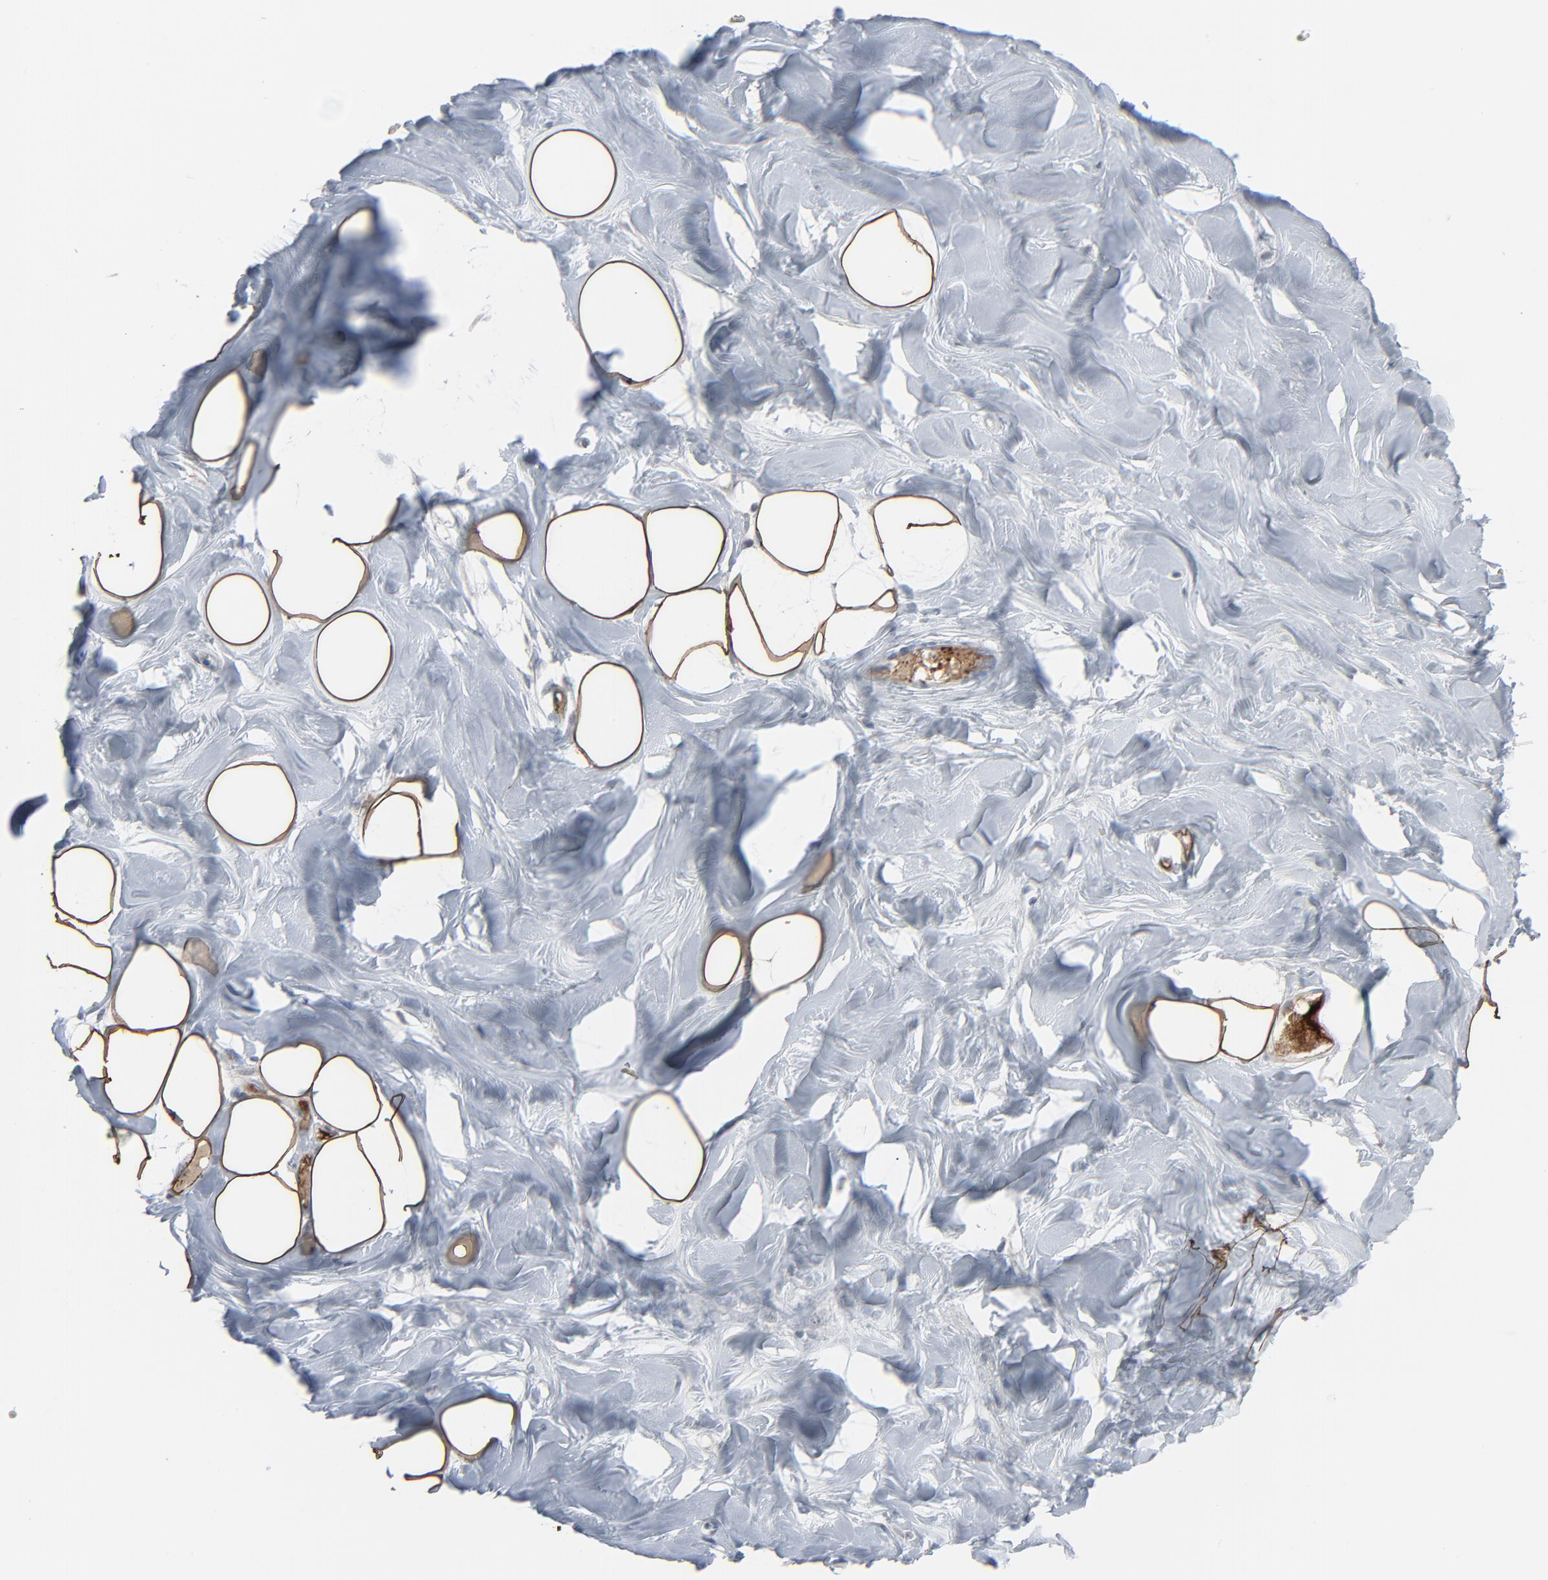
{"staining": {"intensity": "moderate", "quantity": ">75%", "location": "cytoplasmic/membranous"}, "tissue": "breast", "cell_type": "Adipocytes", "image_type": "normal", "snomed": [{"axis": "morphology", "description": "Normal tissue, NOS"}, {"axis": "topography", "description": "Breast"}, {"axis": "topography", "description": "Soft tissue"}], "caption": "This image displays IHC staining of benign breast, with medium moderate cytoplasmic/membranous staining in about >75% of adipocytes.", "gene": "SAGE1", "patient": {"sex": "female", "age": 25}}